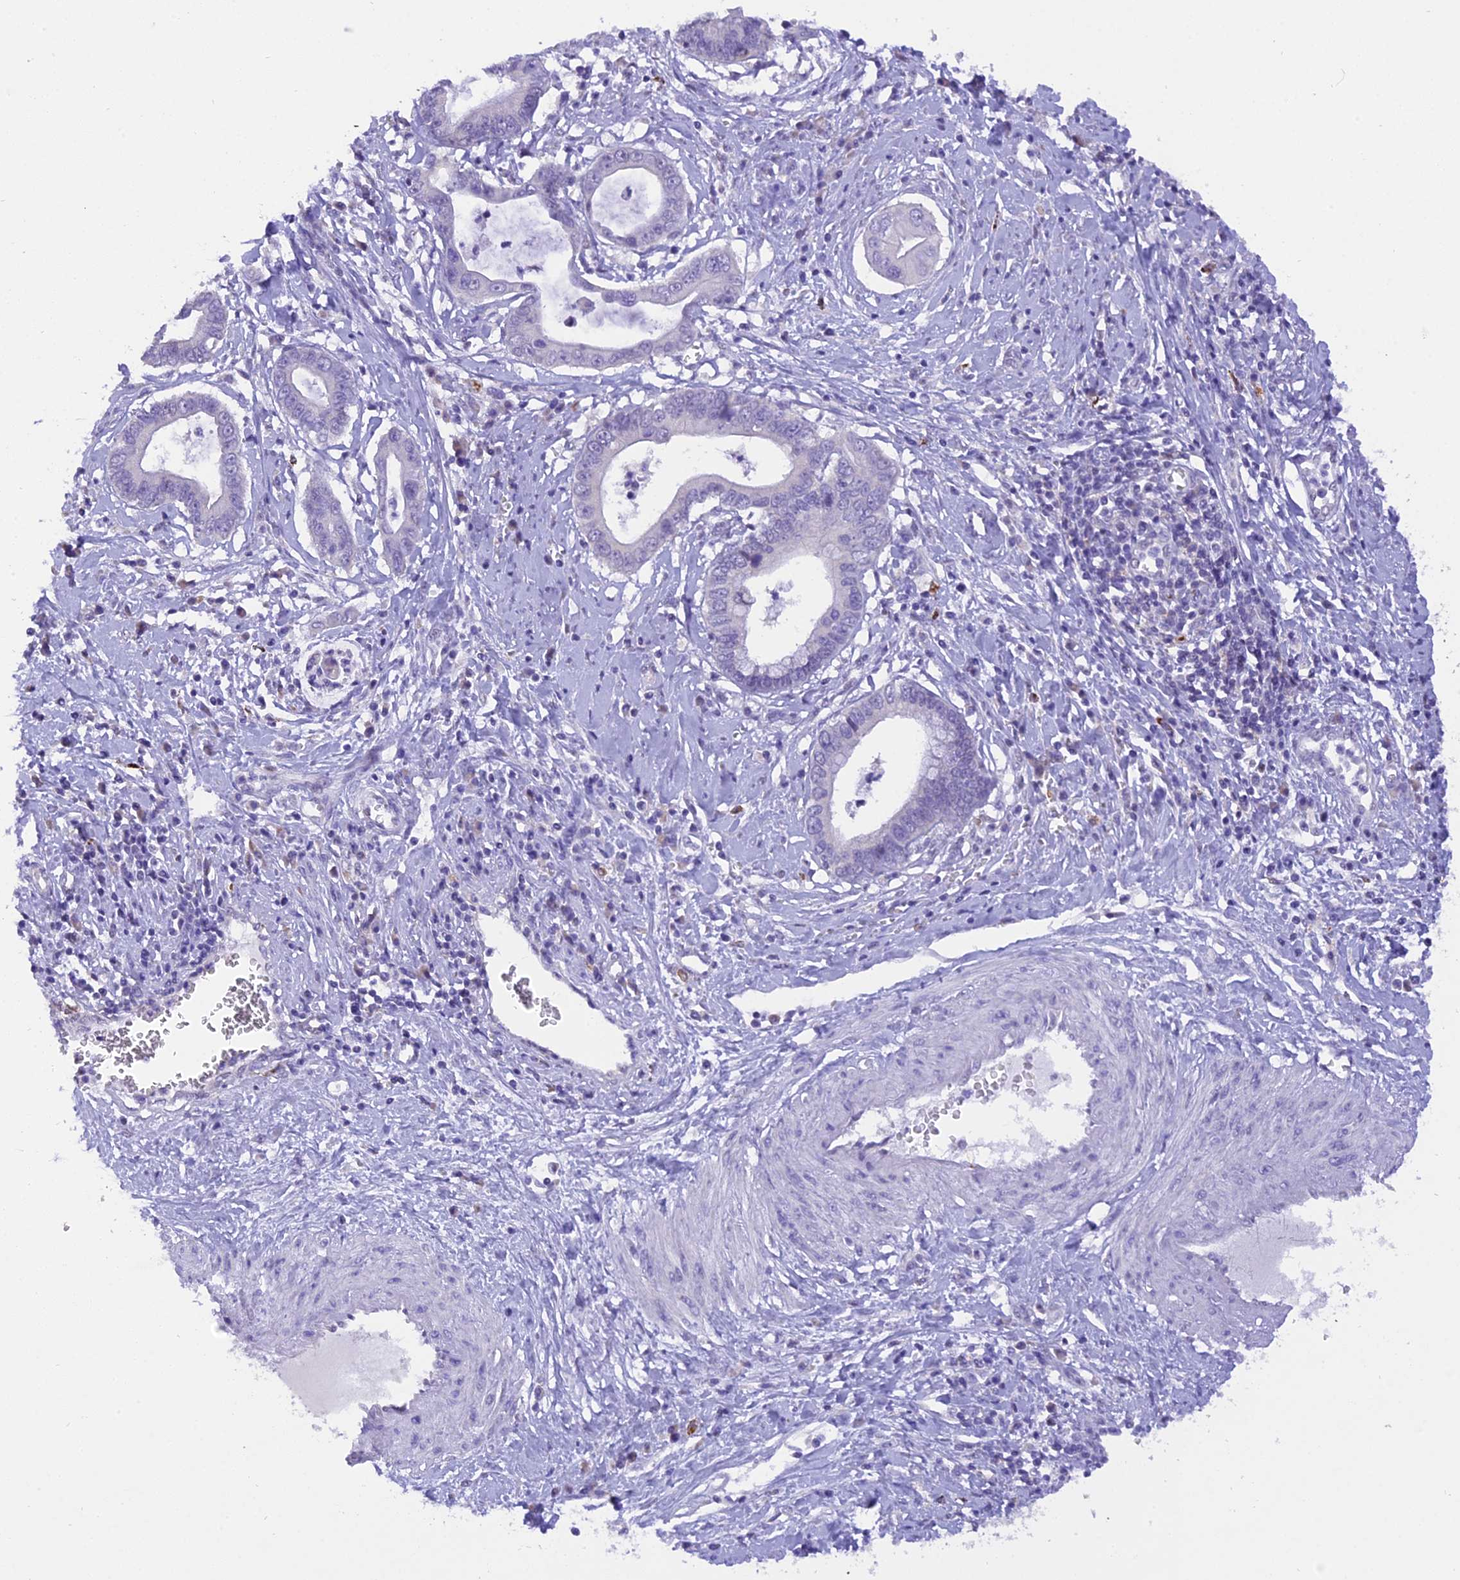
{"staining": {"intensity": "negative", "quantity": "none", "location": "none"}, "tissue": "cervical cancer", "cell_type": "Tumor cells", "image_type": "cancer", "snomed": [{"axis": "morphology", "description": "Adenocarcinoma, NOS"}, {"axis": "topography", "description": "Cervix"}], "caption": "Adenocarcinoma (cervical) was stained to show a protein in brown. There is no significant staining in tumor cells. (DAB immunohistochemistry (IHC) with hematoxylin counter stain).", "gene": "AHSP", "patient": {"sex": "female", "age": 44}}